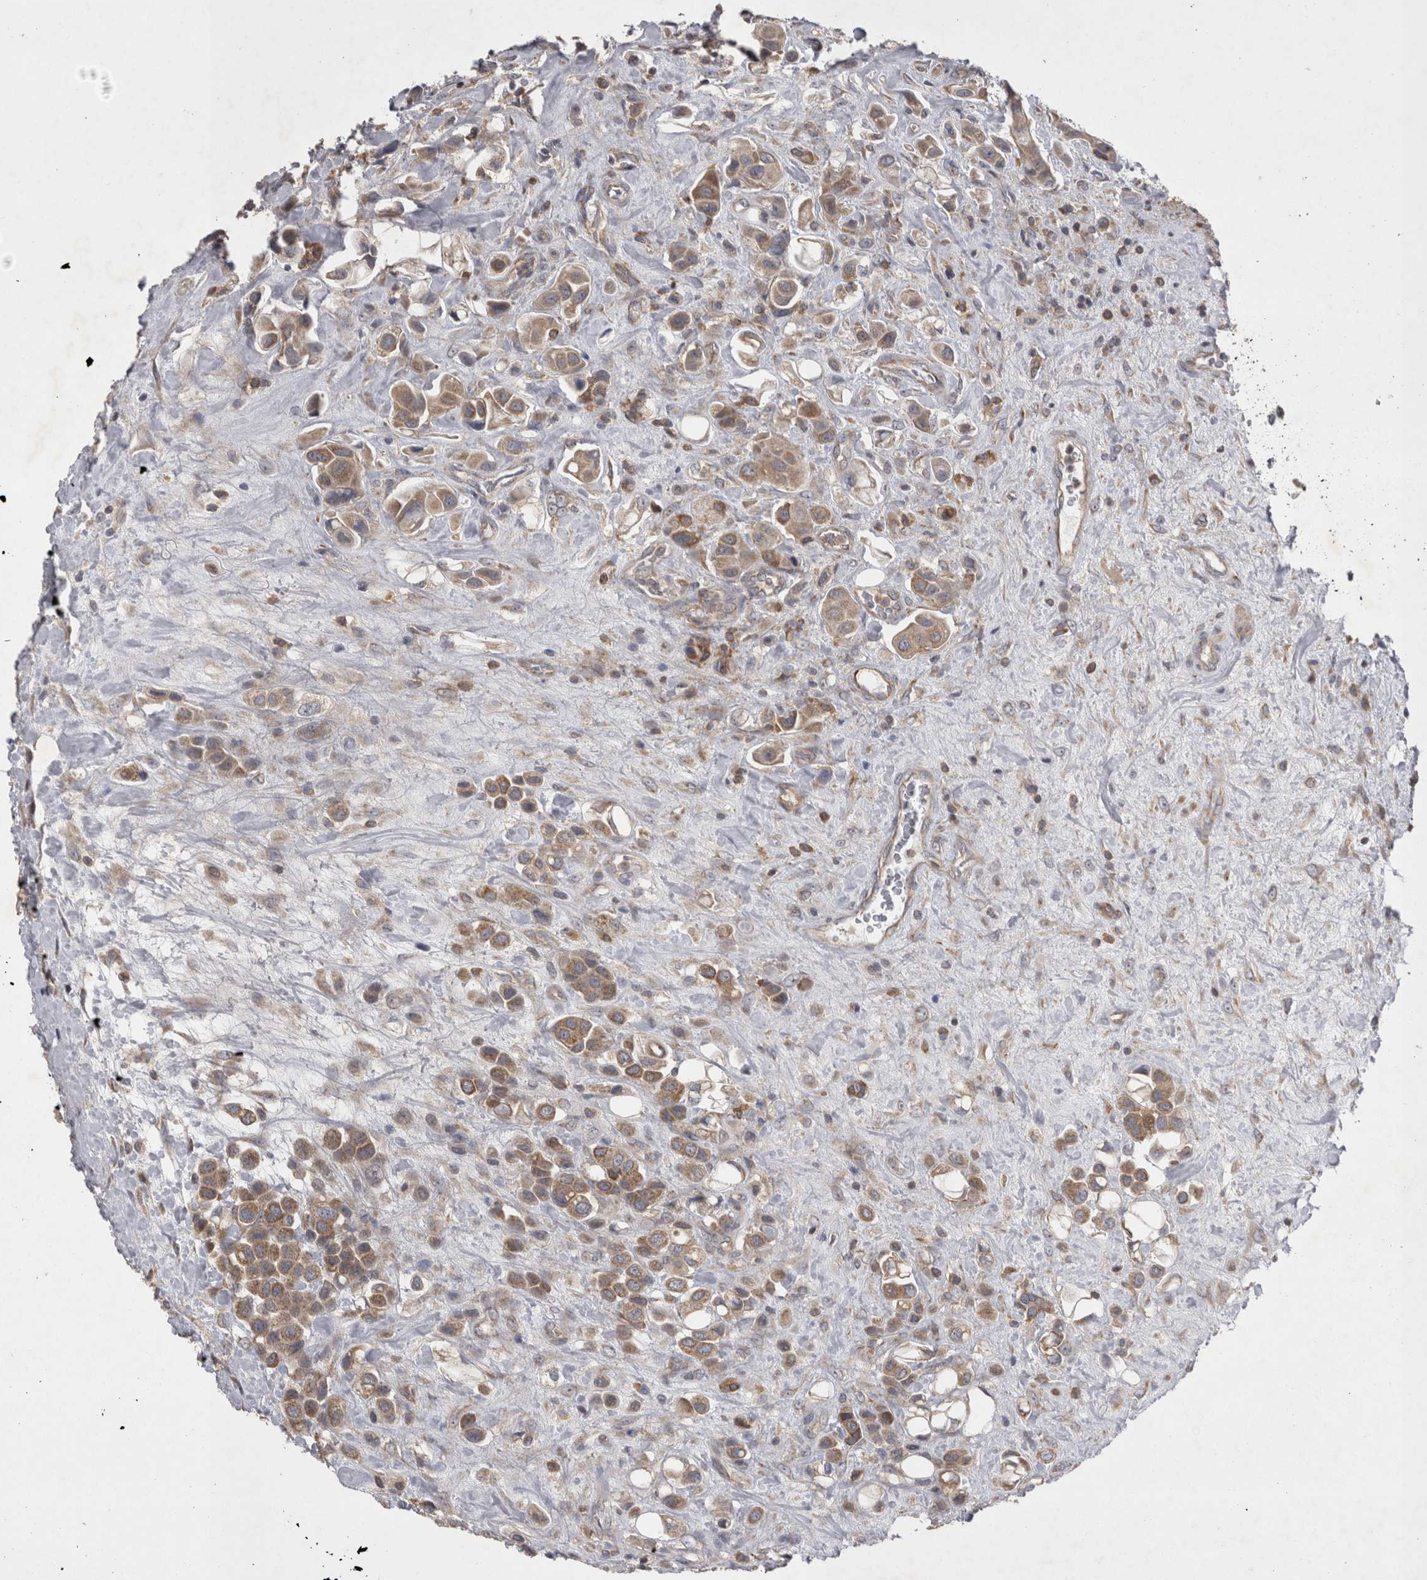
{"staining": {"intensity": "weak", "quantity": ">75%", "location": "cytoplasmic/membranous"}, "tissue": "urothelial cancer", "cell_type": "Tumor cells", "image_type": "cancer", "snomed": [{"axis": "morphology", "description": "Urothelial carcinoma, High grade"}, {"axis": "topography", "description": "Urinary bladder"}], "caption": "Immunohistochemical staining of urothelial cancer demonstrates low levels of weak cytoplasmic/membranous staining in about >75% of tumor cells.", "gene": "TSPOAP1", "patient": {"sex": "male", "age": 50}}